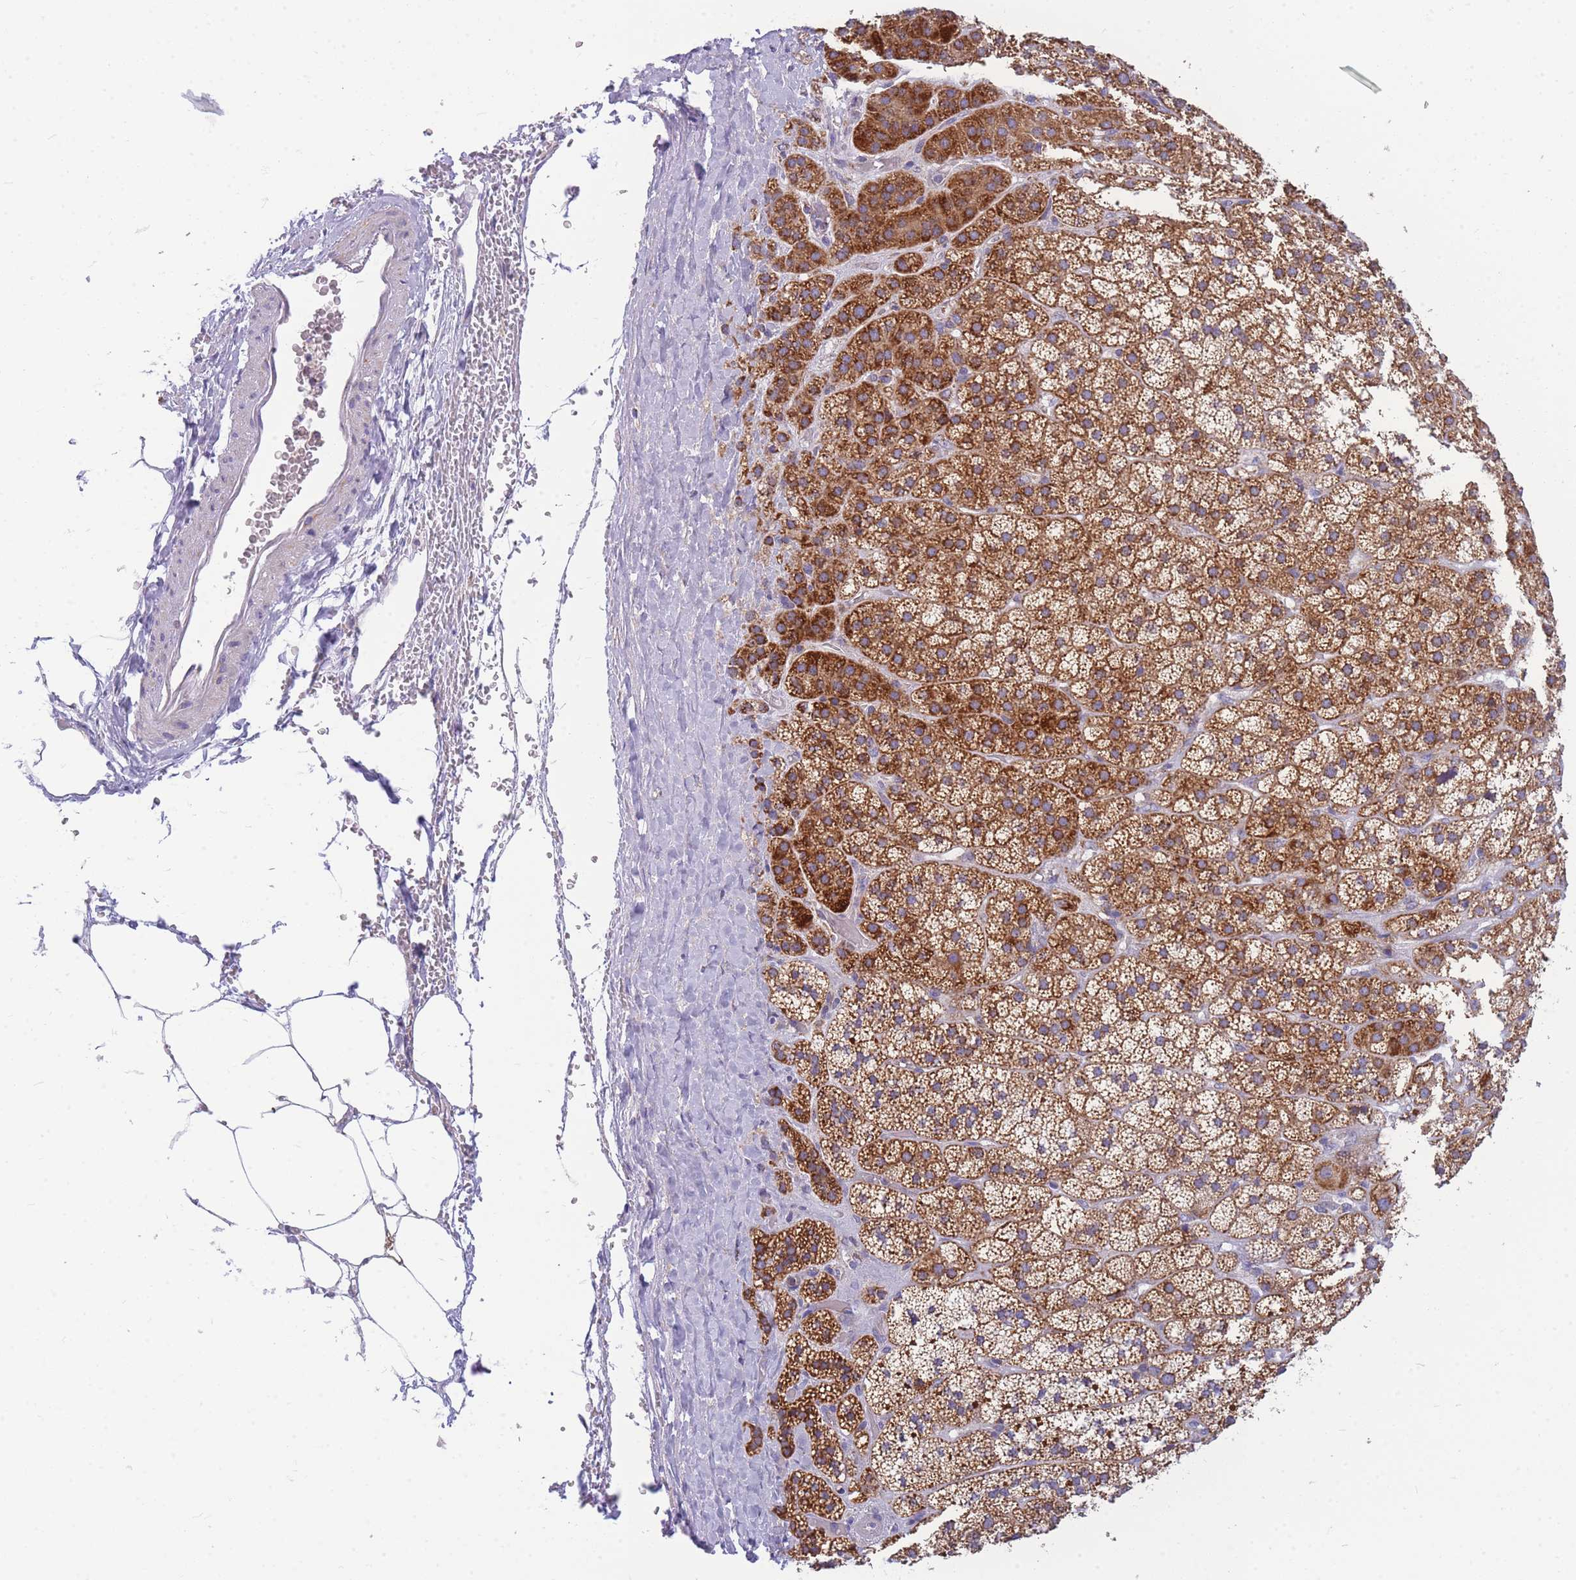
{"staining": {"intensity": "strong", "quantity": "25%-75%", "location": "cytoplasmic/membranous"}, "tissue": "adrenal gland", "cell_type": "Glandular cells", "image_type": "normal", "snomed": [{"axis": "morphology", "description": "Normal tissue, NOS"}, {"axis": "topography", "description": "Adrenal gland"}], "caption": "Adrenal gland was stained to show a protein in brown. There is high levels of strong cytoplasmic/membranous staining in about 25%-75% of glandular cells. The staining was performed using DAB (3,3'-diaminobenzidine), with brown indicating positive protein expression. Nuclei are stained blue with hematoxylin.", "gene": "MRPS11", "patient": {"sex": "female", "age": 70}}